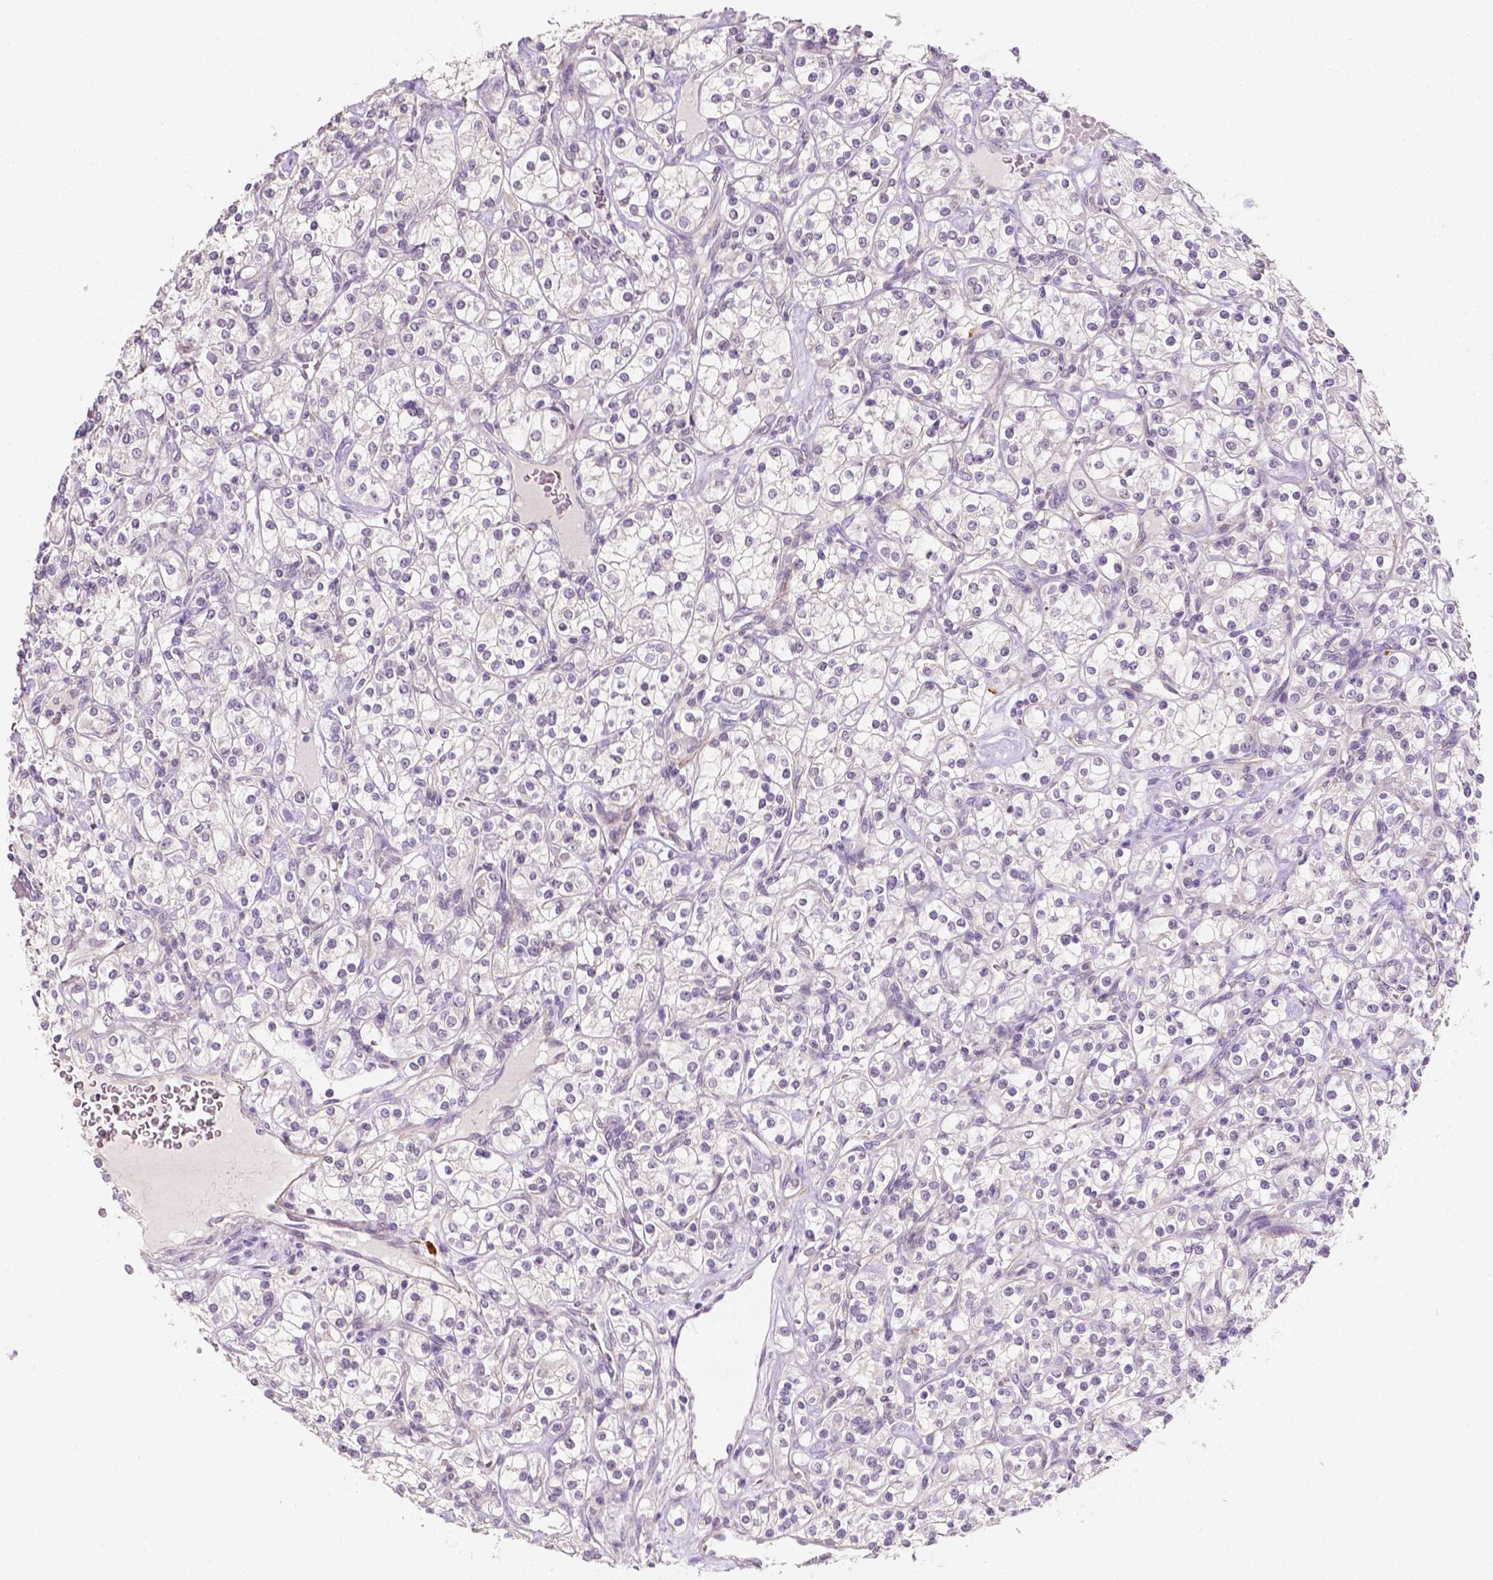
{"staining": {"intensity": "negative", "quantity": "none", "location": "none"}, "tissue": "renal cancer", "cell_type": "Tumor cells", "image_type": "cancer", "snomed": [{"axis": "morphology", "description": "Adenocarcinoma, NOS"}, {"axis": "topography", "description": "Kidney"}], "caption": "This is a micrograph of IHC staining of adenocarcinoma (renal), which shows no staining in tumor cells.", "gene": "SIRT2", "patient": {"sex": "male", "age": 77}}